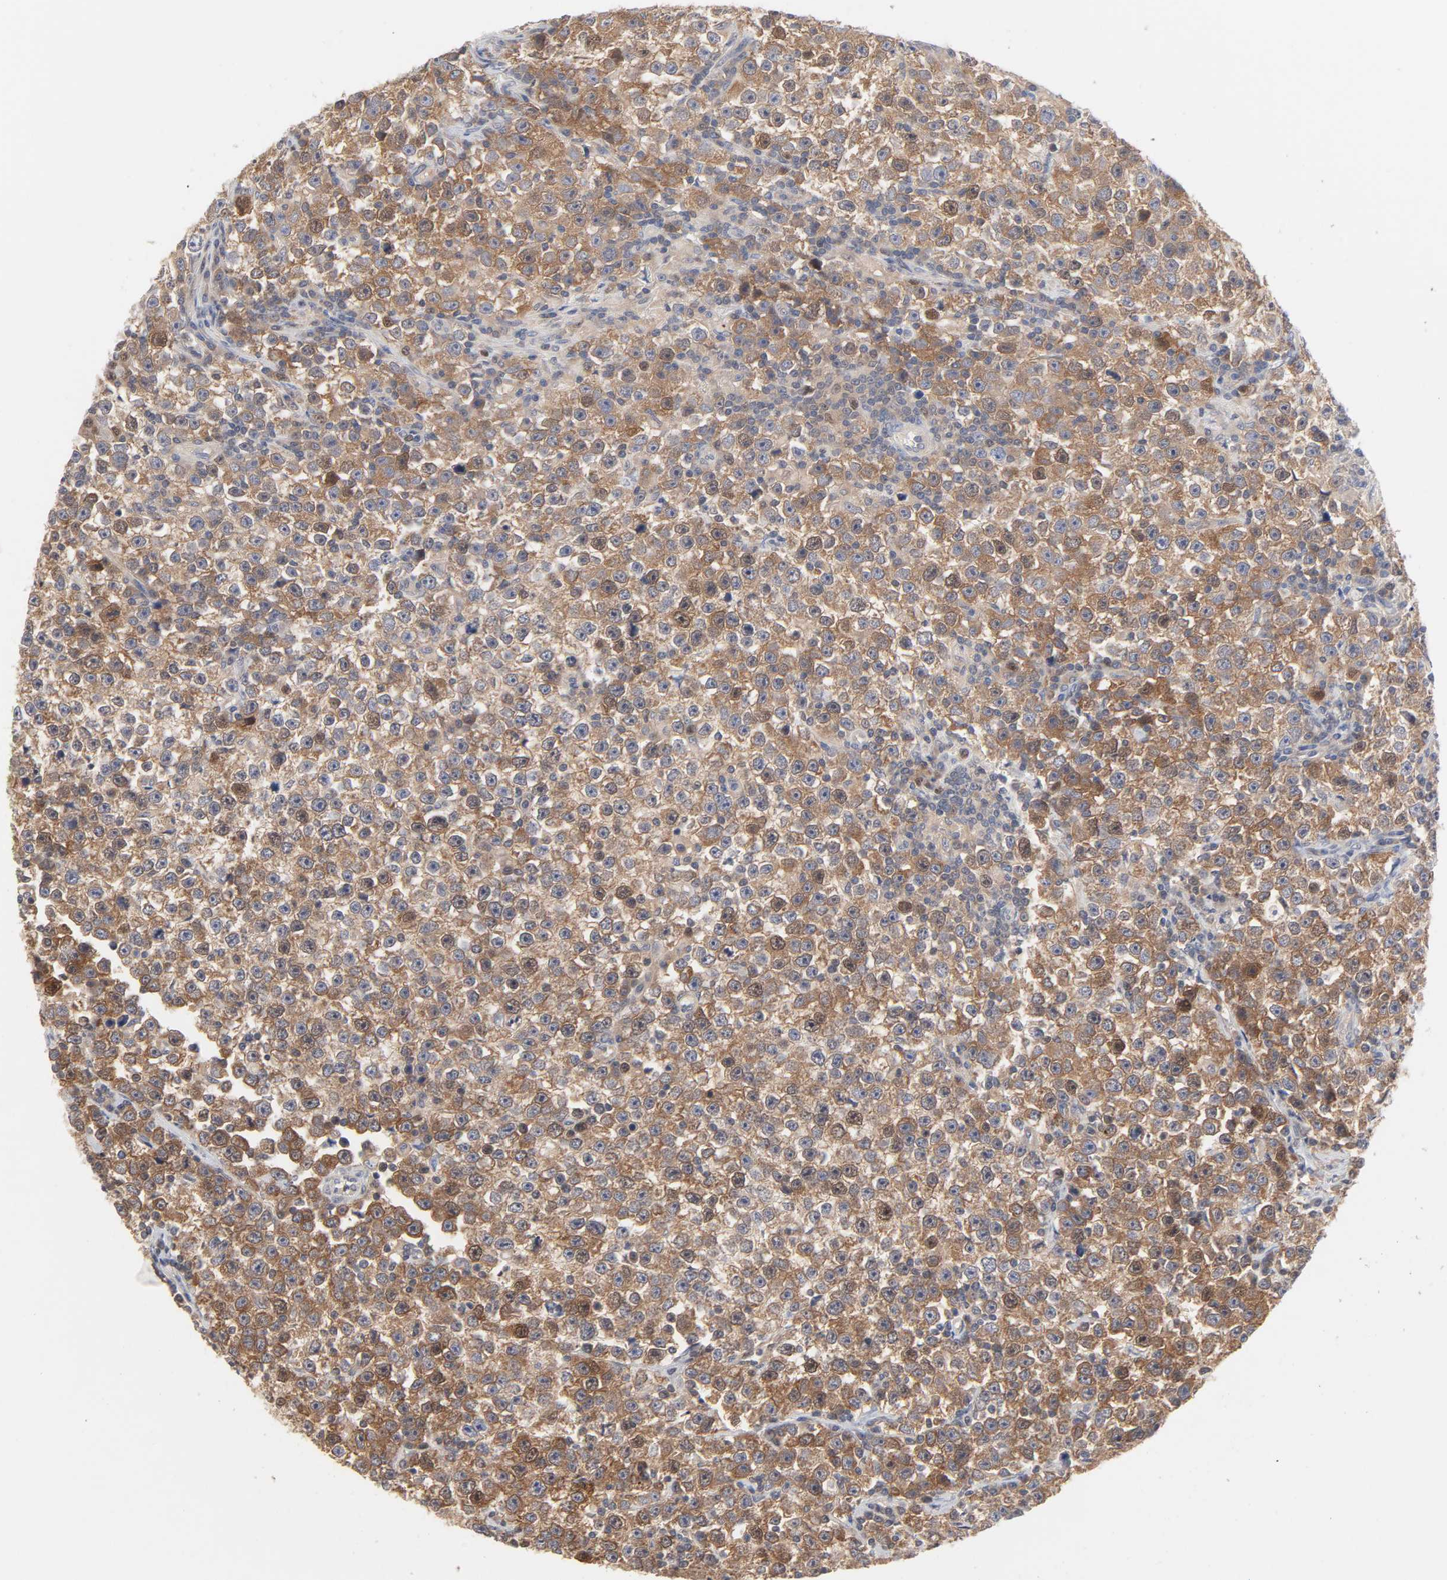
{"staining": {"intensity": "moderate", "quantity": ">75%", "location": "cytoplasmic/membranous"}, "tissue": "testis cancer", "cell_type": "Tumor cells", "image_type": "cancer", "snomed": [{"axis": "morphology", "description": "Seminoma, NOS"}, {"axis": "topography", "description": "Testis"}], "caption": "The histopathology image demonstrates immunohistochemical staining of testis cancer (seminoma). There is moderate cytoplasmic/membranous positivity is appreciated in about >75% of tumor cells.", "gene": "UBL4A", "patient": {"sex": "male", "age": 43}}